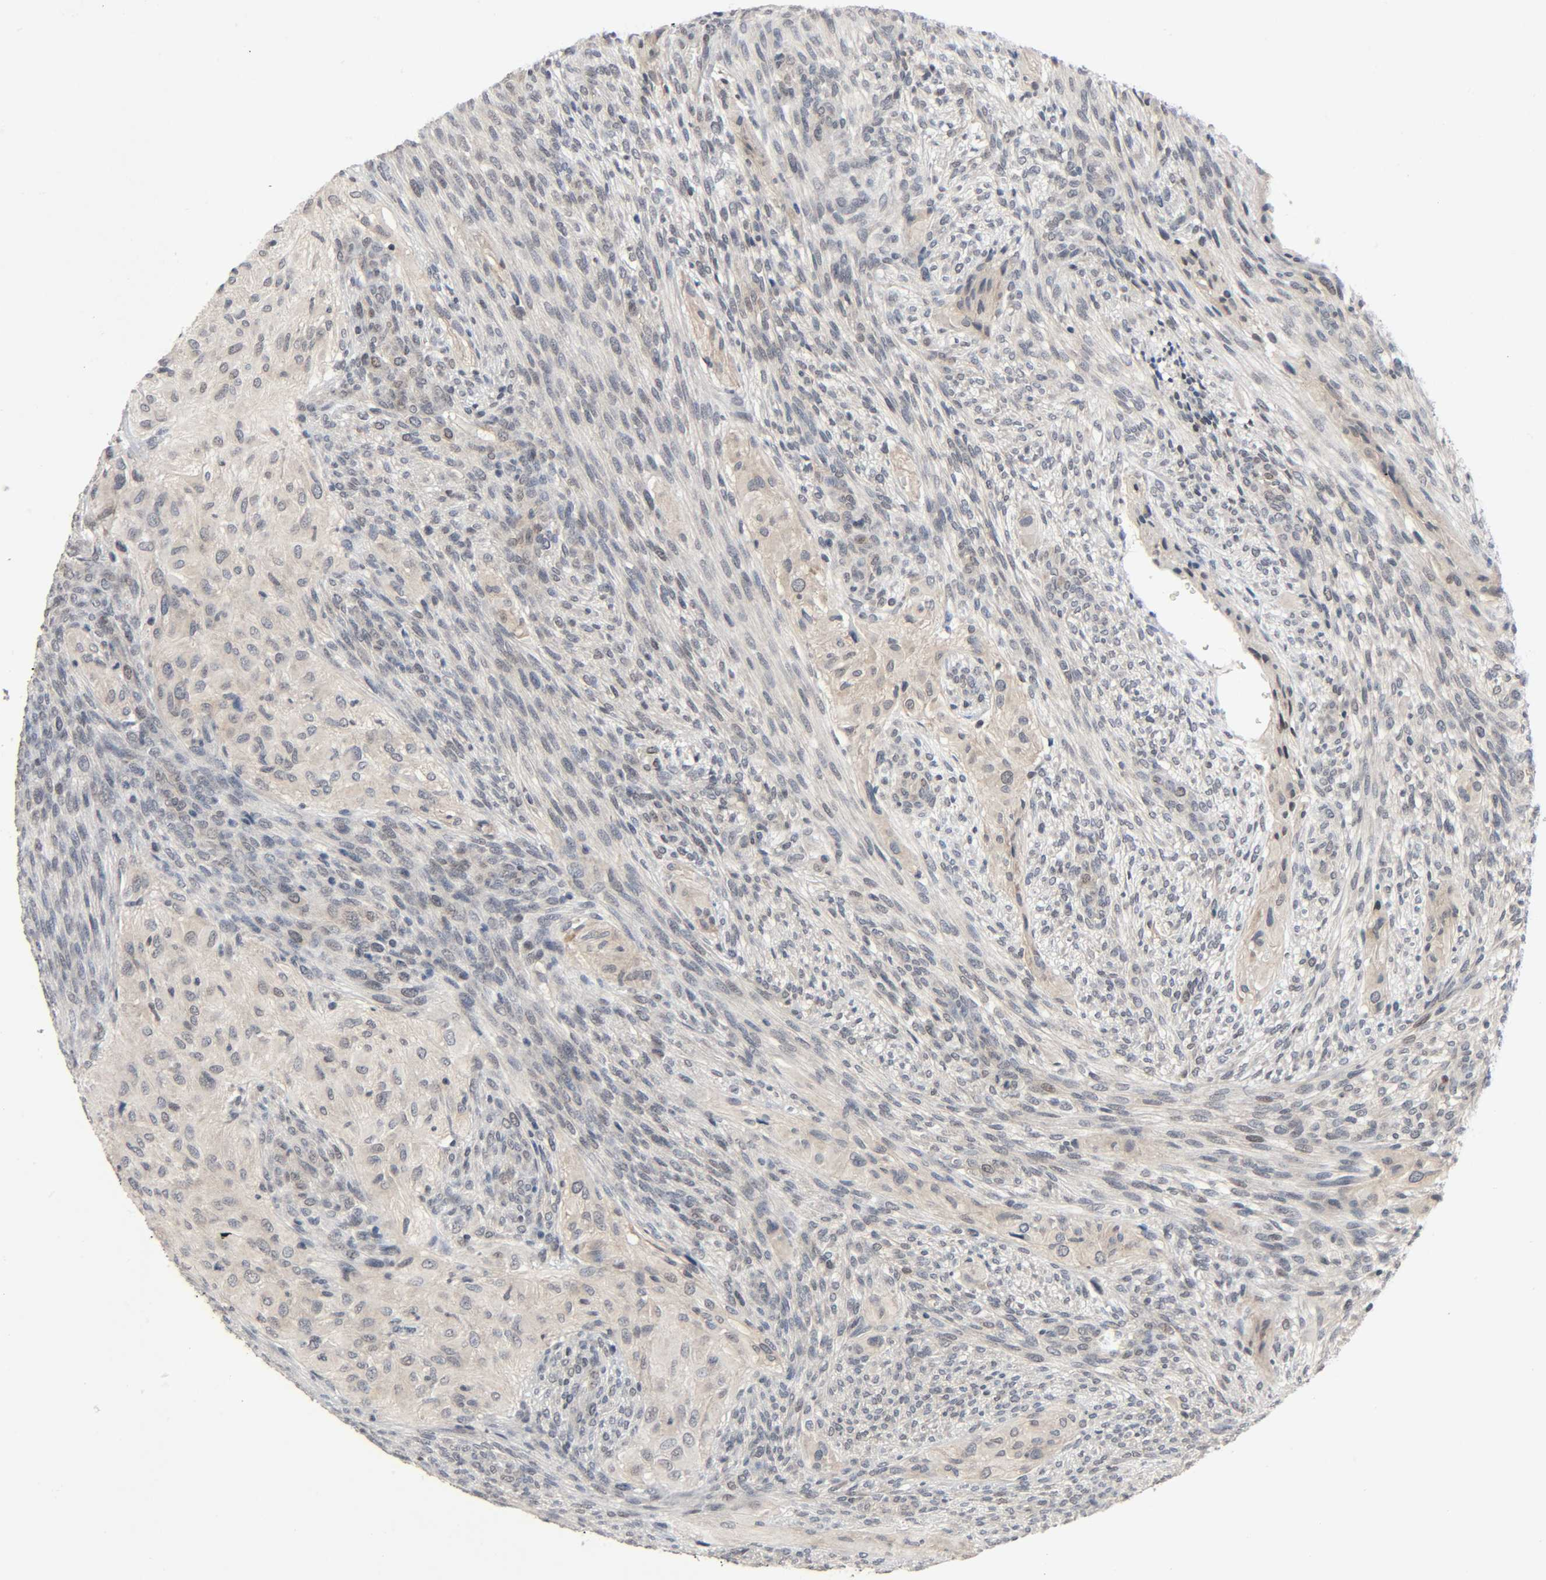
{"staining": {"intensity": "weak", "quantity": "<25%", "location": "cytoplasmic/membranous"}, "tissue": "glioma", "cell_type": "Tumor cells", "image_type": "cancer", "snomed": [{"axis": "morphology", "description": "Glioma, malignant, High grade"}, {"axis": "topography", "description": "Cerebral cortex"}], "caption": "High power microscopy micrograph of an immunohistochemistry (IHC) photomicrograph of glioma, revealing no significant positivity in tumor cells. (Stains: DAB (3,3'-diaminobenzidine) immunohistochemistry with hematoxylin counter stain, Microscopy: brightfield microscopy at high magnification).", "gene": "MAPKAPK5", "patient": {"sex": "female", "age": 55}}